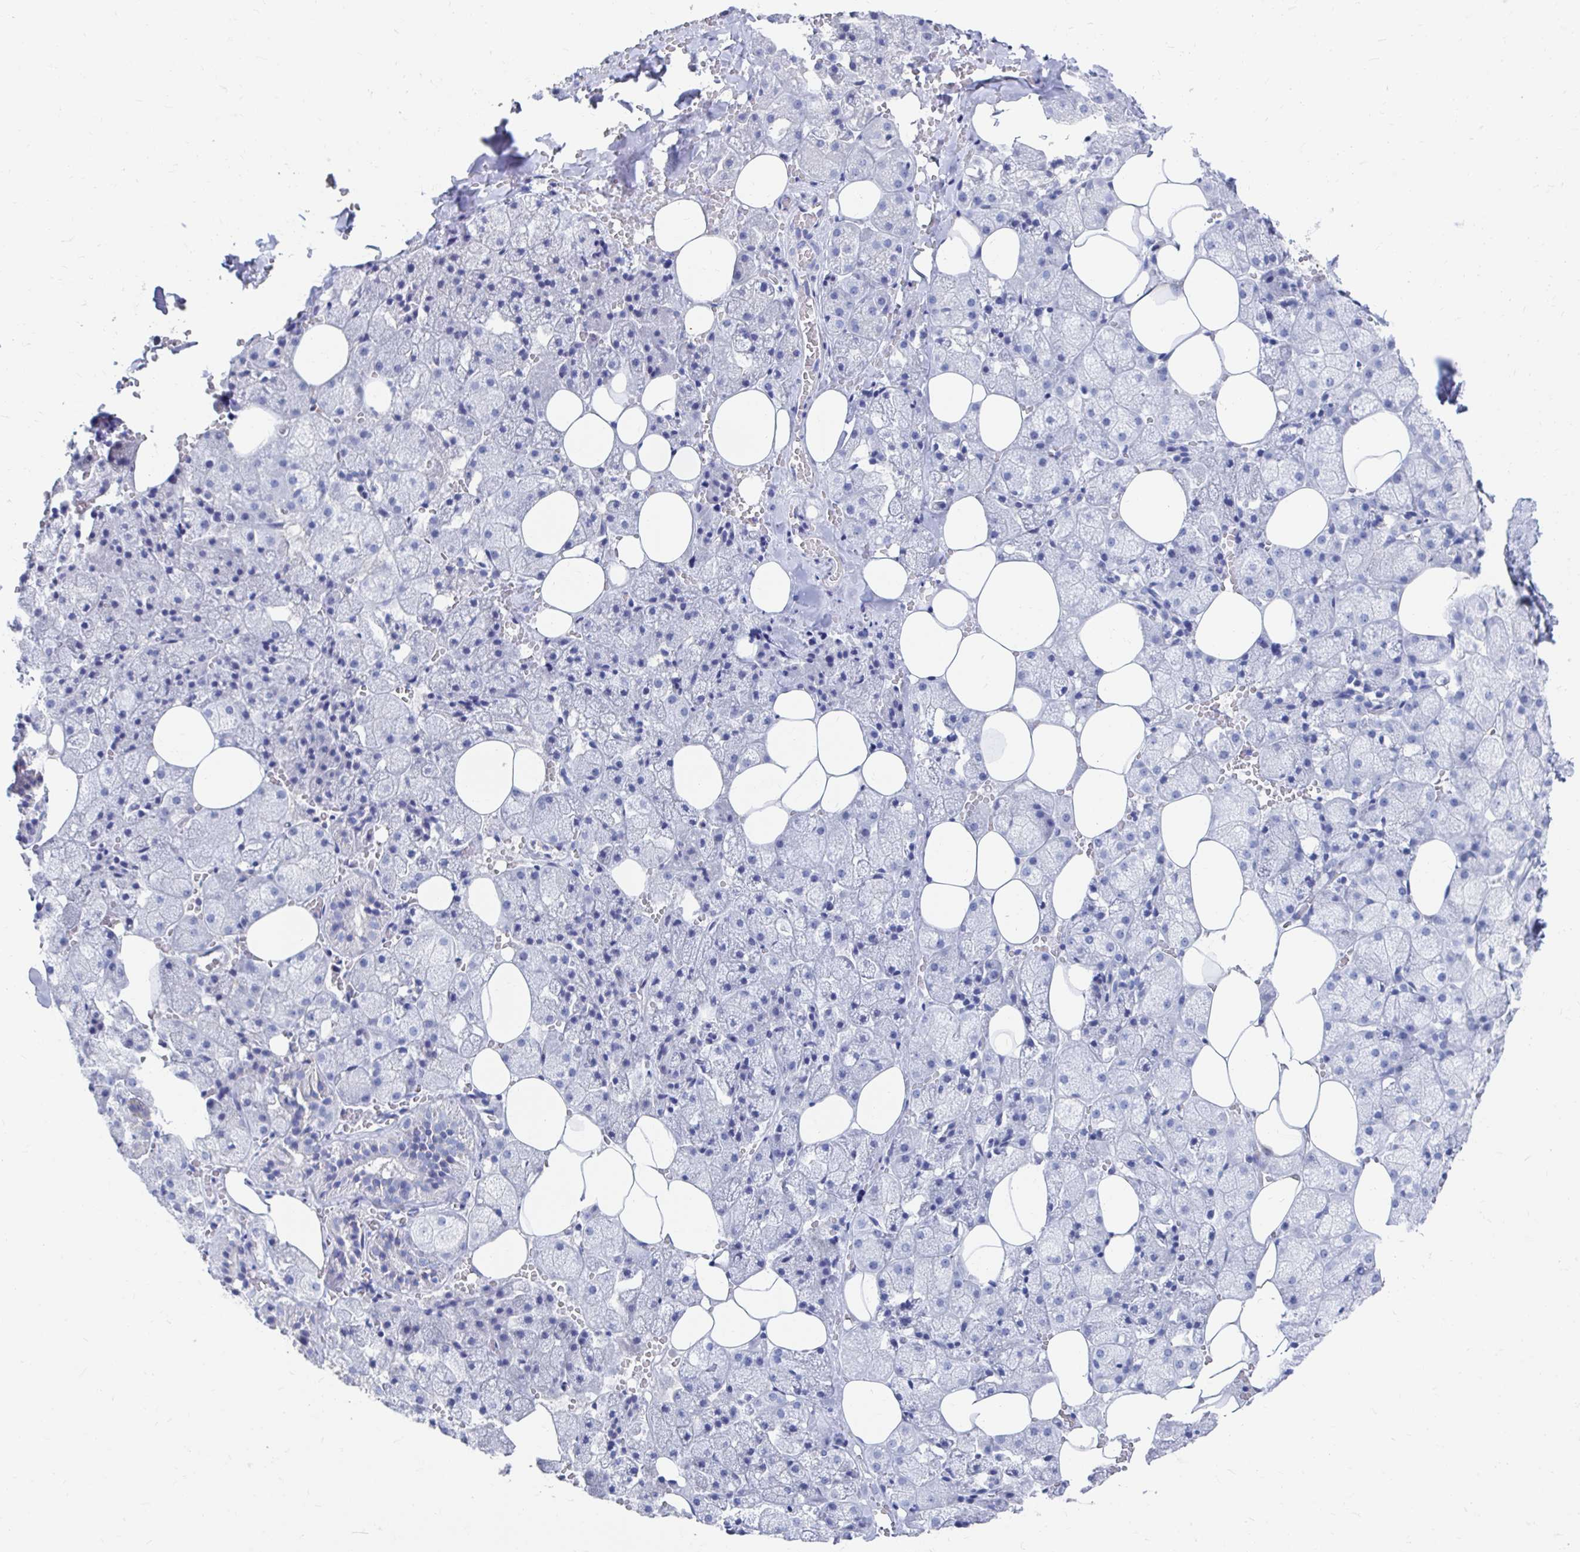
{"staining": {"intensity": "negative", "quantity": "none", "location": "none"}, "tissue": "salivary gland", "cell_type": "Glandular cells", "image_type": "normal", "snomed": [{"axis": "morphology", "description": "Normal tissue, NOS"}, {"axis": "topography", "description": "Salivary gland"}, {"axis": "topography", "description": "Peripheral nerve tissue"}], "caption": "The photomicrograph demonstrates no staining of glandular cells in unremarkable salivary gland. (IHC, brightfield microscopy, high magnification).", "gene": "LAMC3", "patient": {"sex": "male", "age": 38}}